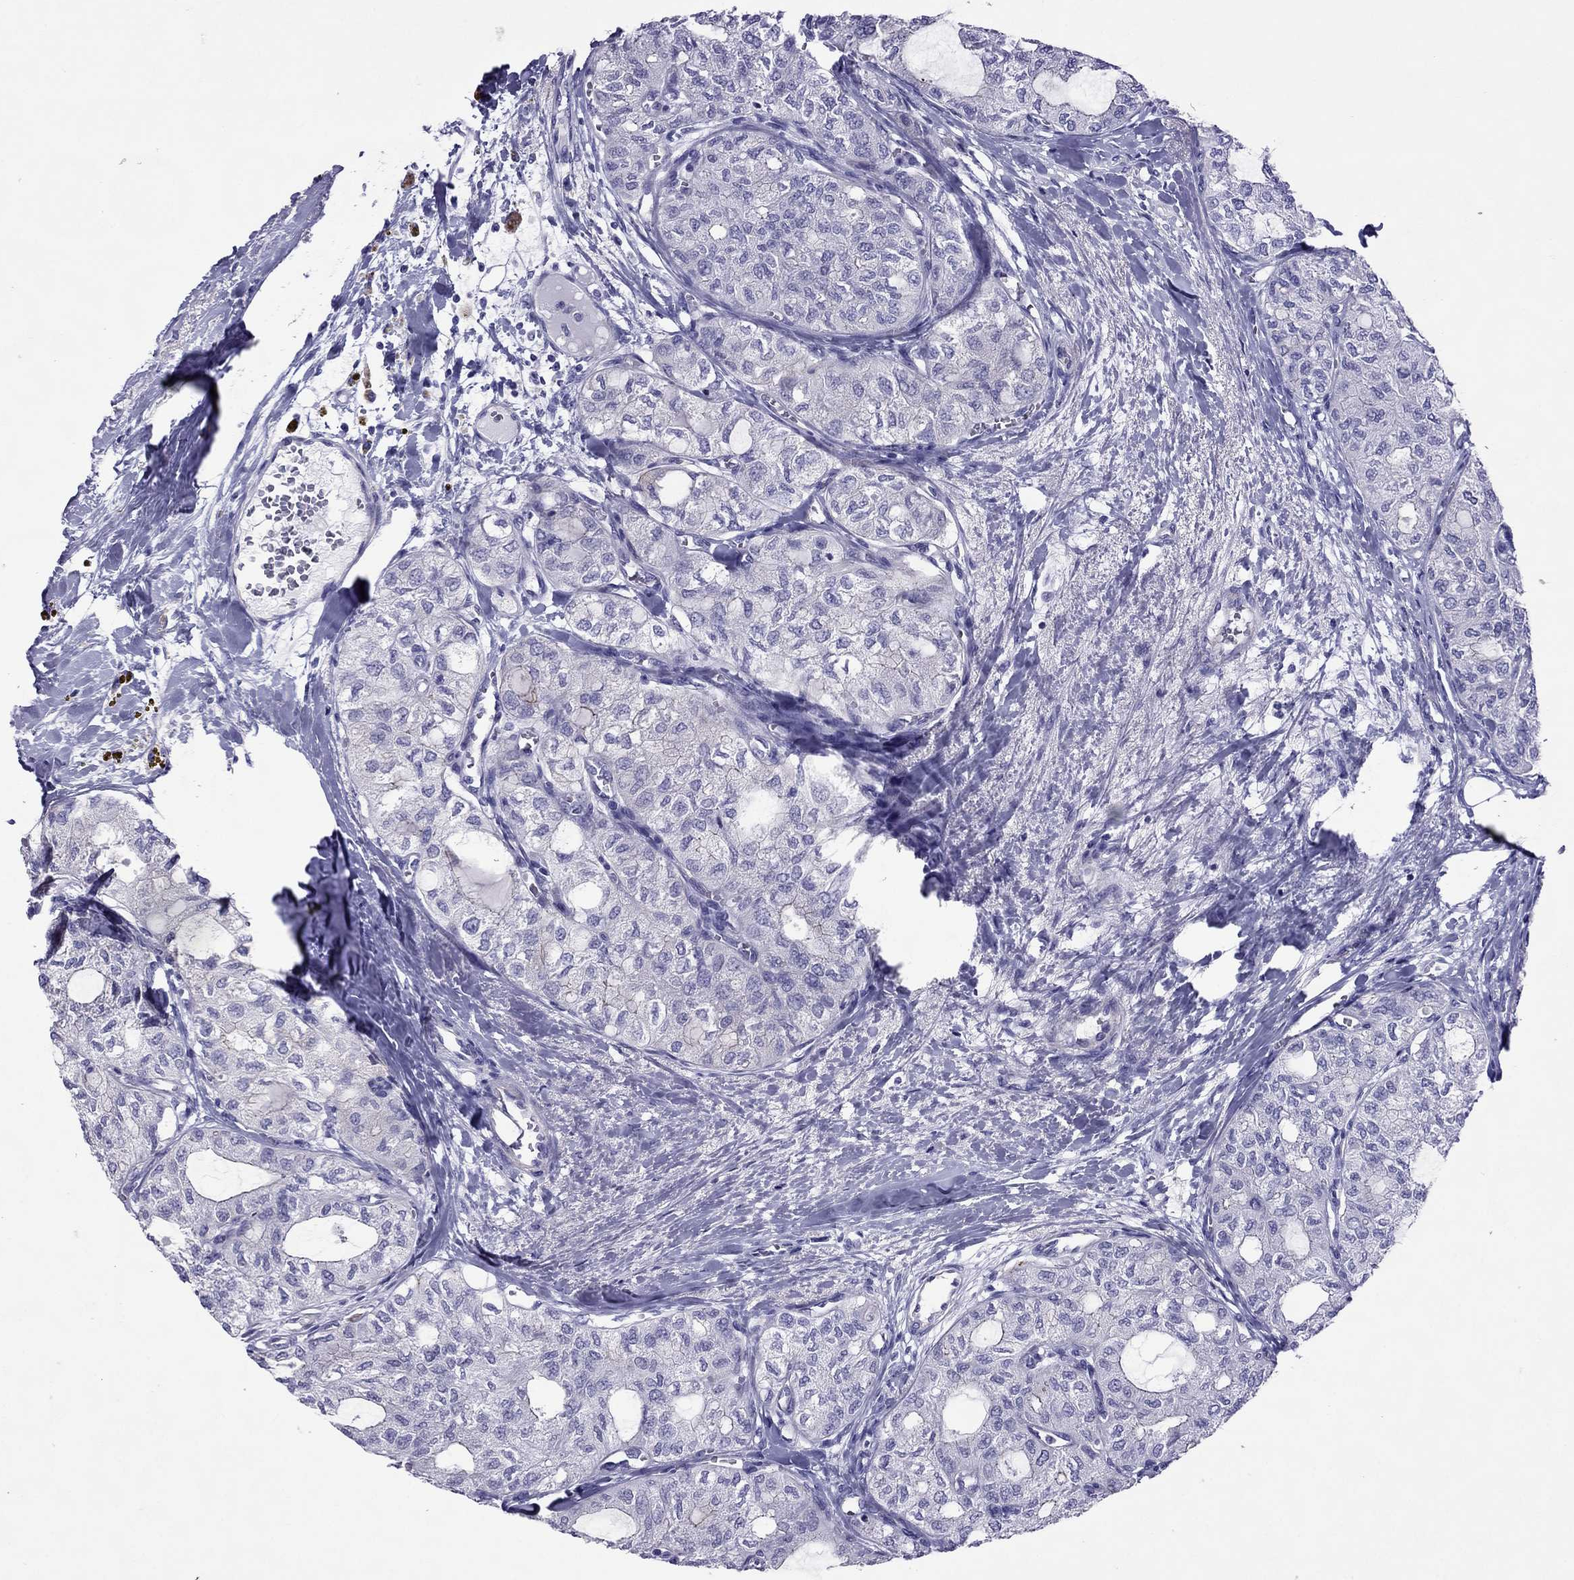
{"staining": {"intensity": "negative", "quantity": "none", "location": "none"}, "tissue": "thyroid cancer", "cell_type": "Tumor cells", "image_type": "cancer", "snomed": [{"axis": "morphology", "description": "Follicular adenoma carcinoma, NOS"}, {"axis": "topography", "description": "Thyroid gland"}], "caption": "Immunohistochemical staining of thyroid cancer (follicular adenoma carcinoma) displays no significant expression in tumor cells. (Brightfield microscopy of DAB (3,3'-diaminobenzidine) immunohistochemistry at high magnification).", "gene": "MYL11", "patient": {"sex": "male", "age": 75}}